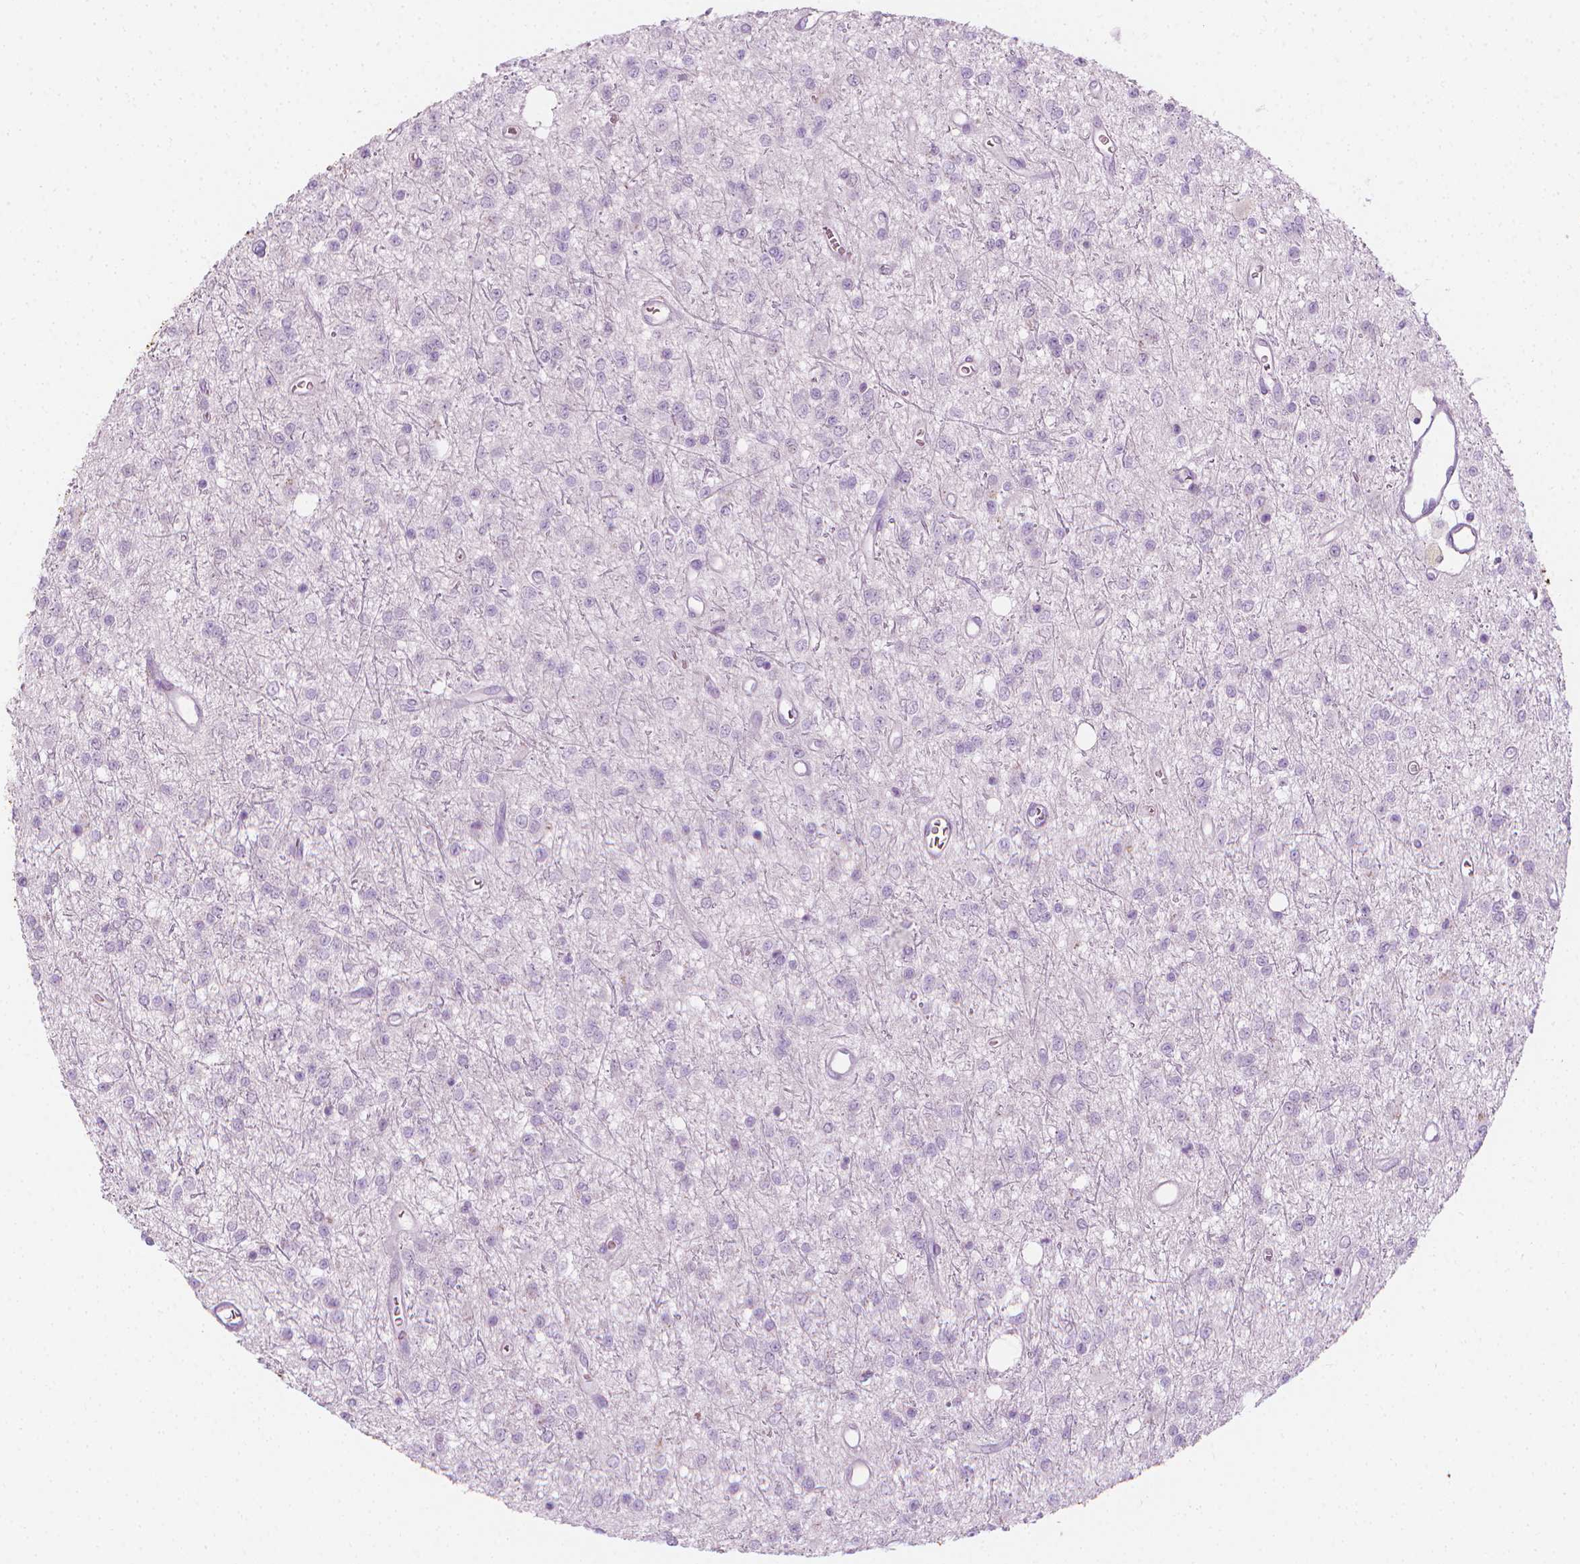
{"staining": {"intensity": "negative", "quantity": "none", "location": "none"}, "tissue": "glioma", "cell_type": "Tumor cells", "image_type": "cancer", "snomed": [{"axis": "morphology", "description": "Glioma, malignant, Low grade"}, {"axis": "topography", "description": "Brain"}], "caption": "This is an immunohistochemistry (IHC) micrograph of glioma. There is no positivity in tumor cells.", "gene": "CES1", "patient": {"sex": "female", "age": 45}}